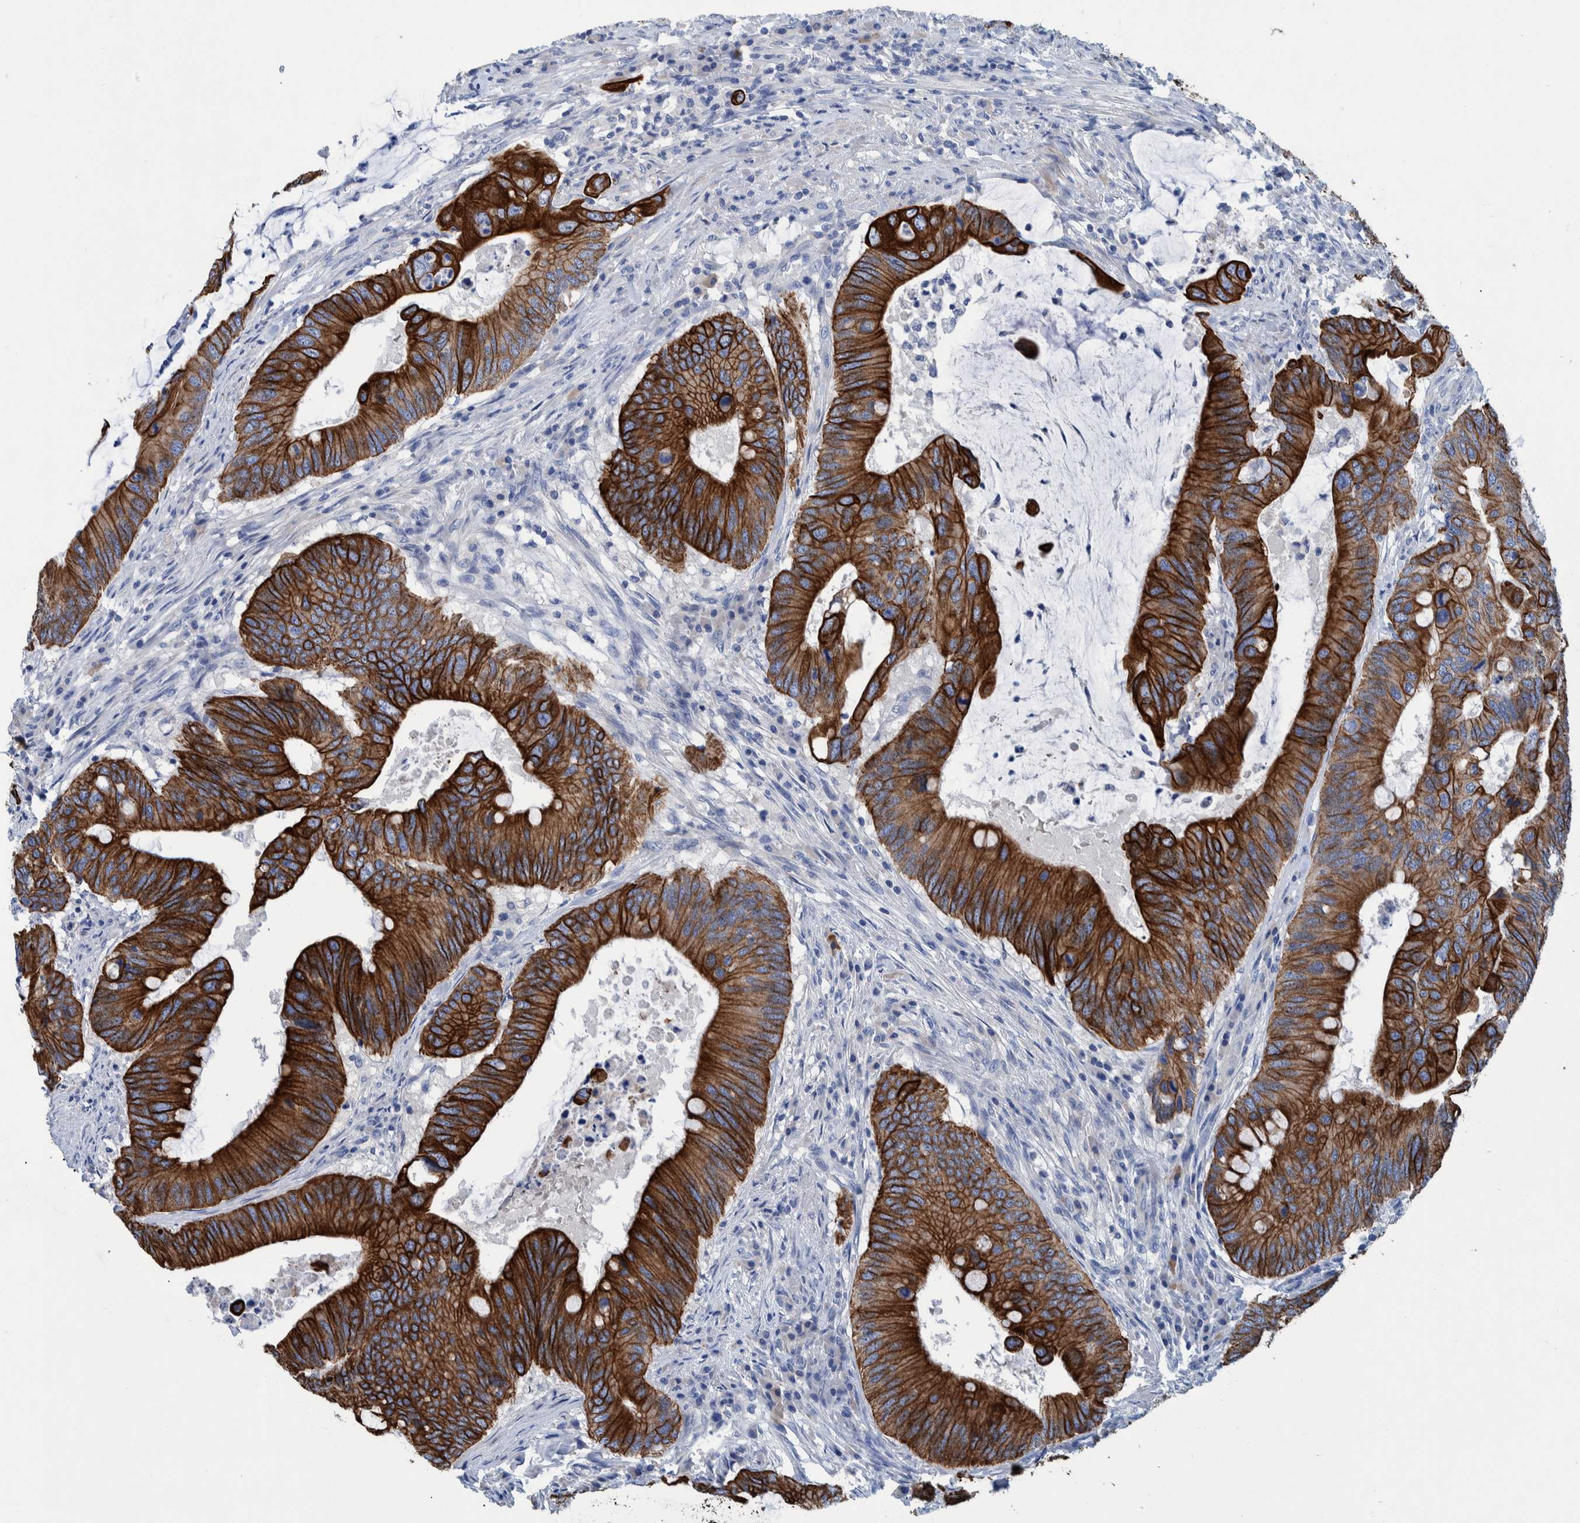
{"staining": {"intensity": "strong", "quantity": ">75%", "location": "cytoplasmic/membranous"}, "tissue": "colorectal cancer", "cell_type": "Tumor cells", "image_type": "cancer", "snomed": [{"axis": "morphology", "description": "Adenocarcinoma, NOS"}, {"axis": "topography", "description": "Colon"}], "caption": "The immunohistochemical stain highlights strong cytoplasmic/membranous expression in tumor cells of colorectal cancer (adenocarcinoma) tissue.", "gene": "MKS1", "patient": {"sex": "male", "age": 71}}